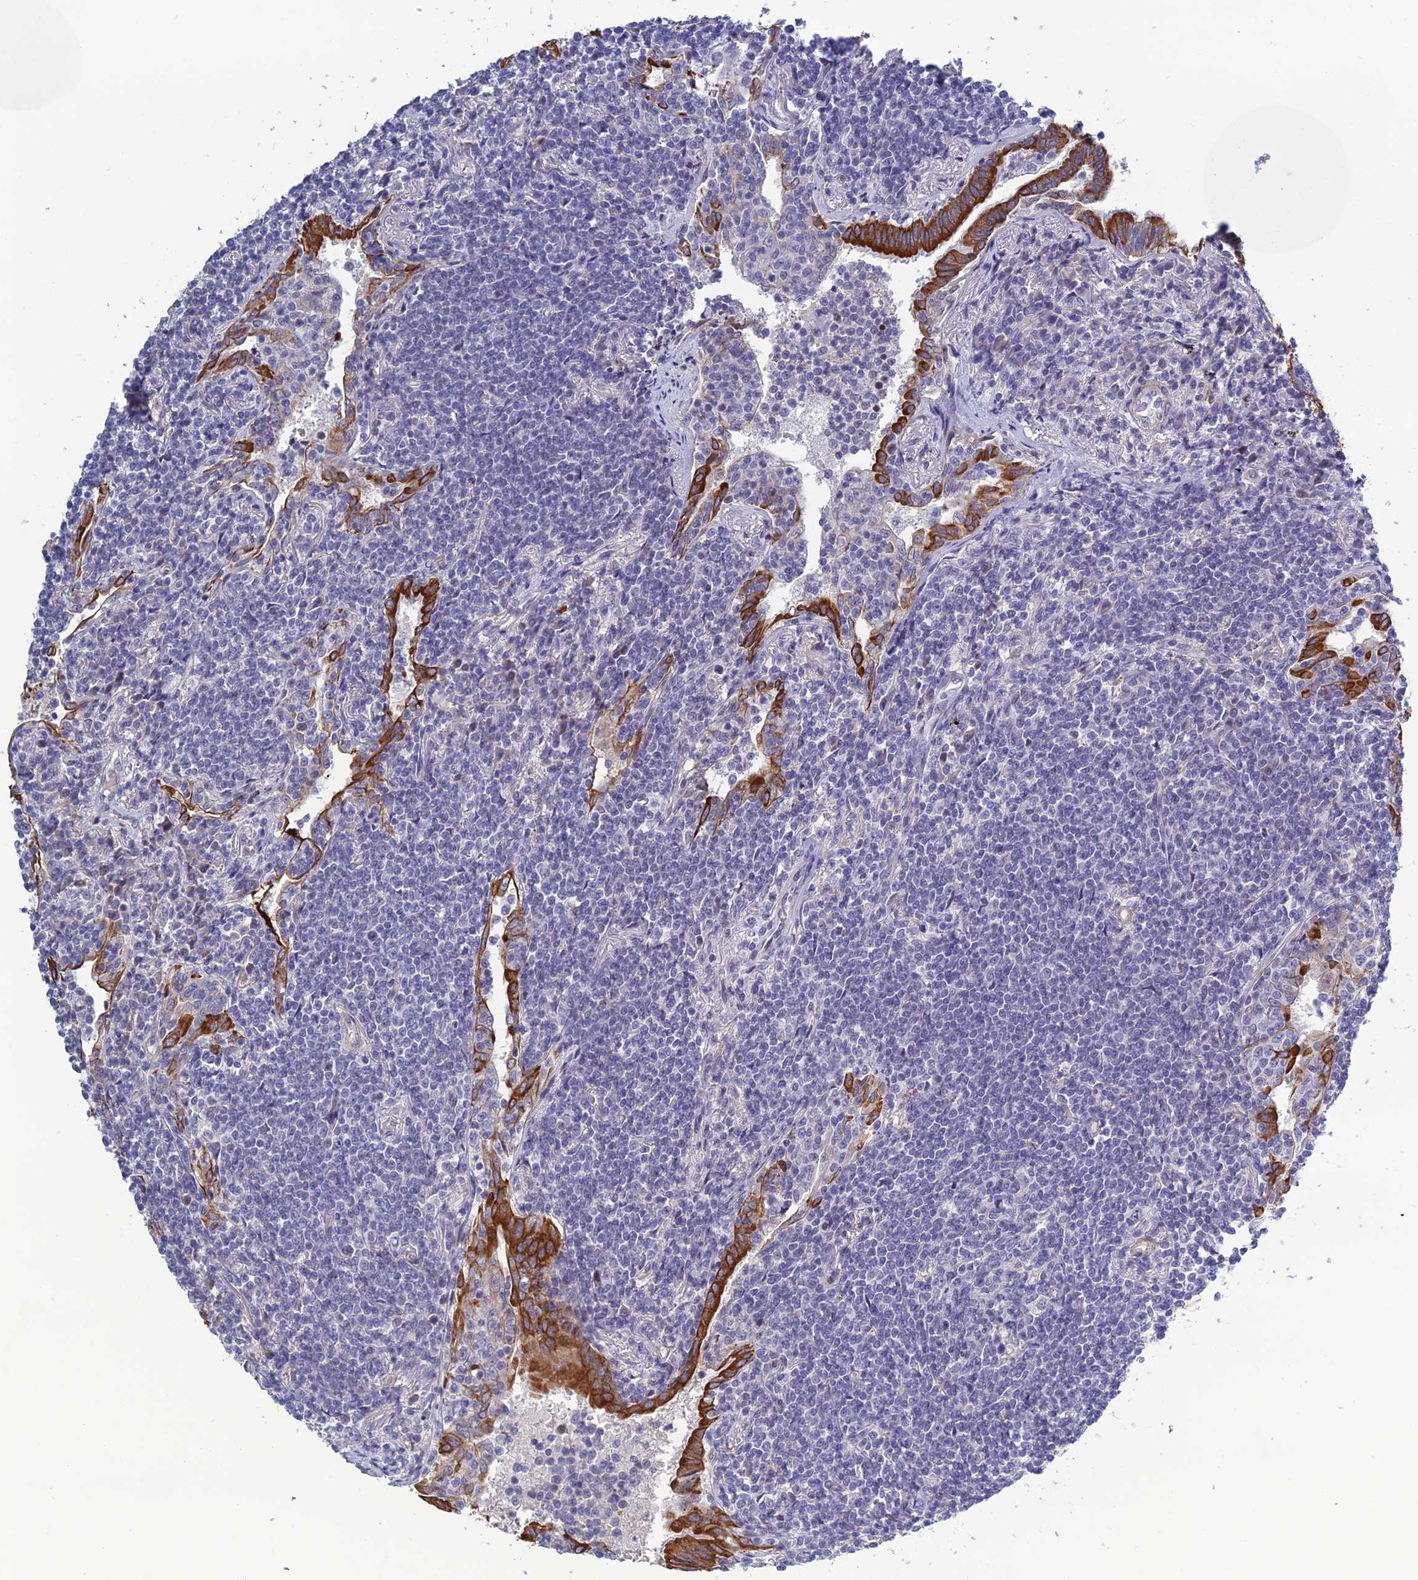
{"staining": {"intensity": "negative", "quantity": "none", "location": "none"}, "tissue": "lymphoma", "cell_type": "Tumor cells", "image_type": "cancer", "snomed": [{"axis": "morphology", "description": "Malignant lymphoma, non-Hodgkin's type, Low grade"}, {"axis": "topography", "description": "Lung"}], "caption": "Lymphoma stained for a protein using immunohistochemistry displays no expression tumor cells.", "gene": "LZTS2", "patient": {"sex": "female", "age": 71}}